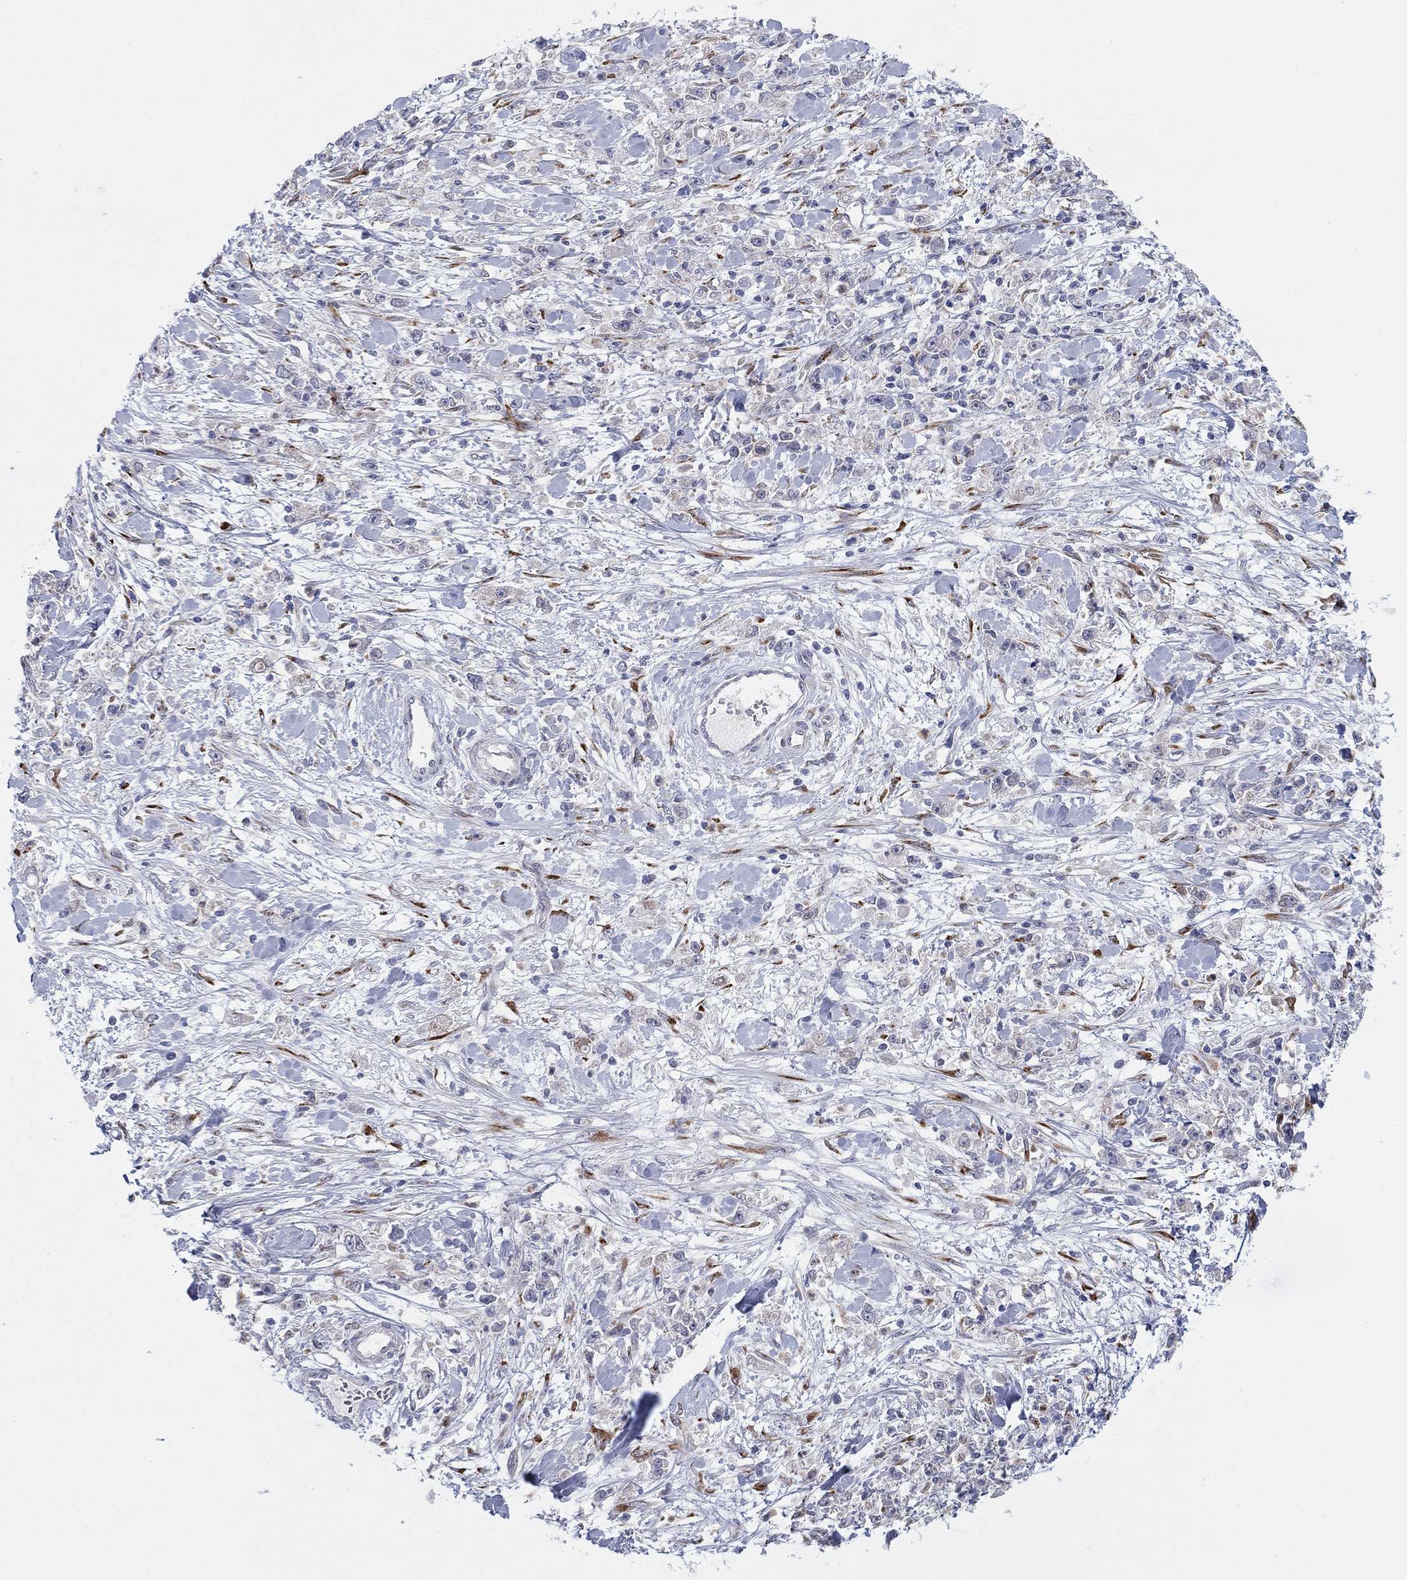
{"staining": {"intensity": "negative", "quantity": "none", "location": "none"}, "tissue": "stomach cancer", "cell_type": "Tumor cells", "image_type": "cancer", "snomed": [{"axis": "morphology", "description": "Adenocarcinoma, NOS"}, {"axis": "topography", "description": "Stomach"}], "caption": "High magnification brightfield microscopy of stomach cancer stained with DAB (brown) and counterstained with hematoxylin (blue): tumor cells show no significant staining. (DAB (3,3'-diaminobenzidine) immunohistochemistry, high magnification).", "gene": "TTC21B", "patient": {"sex": "female", "age": 59}}